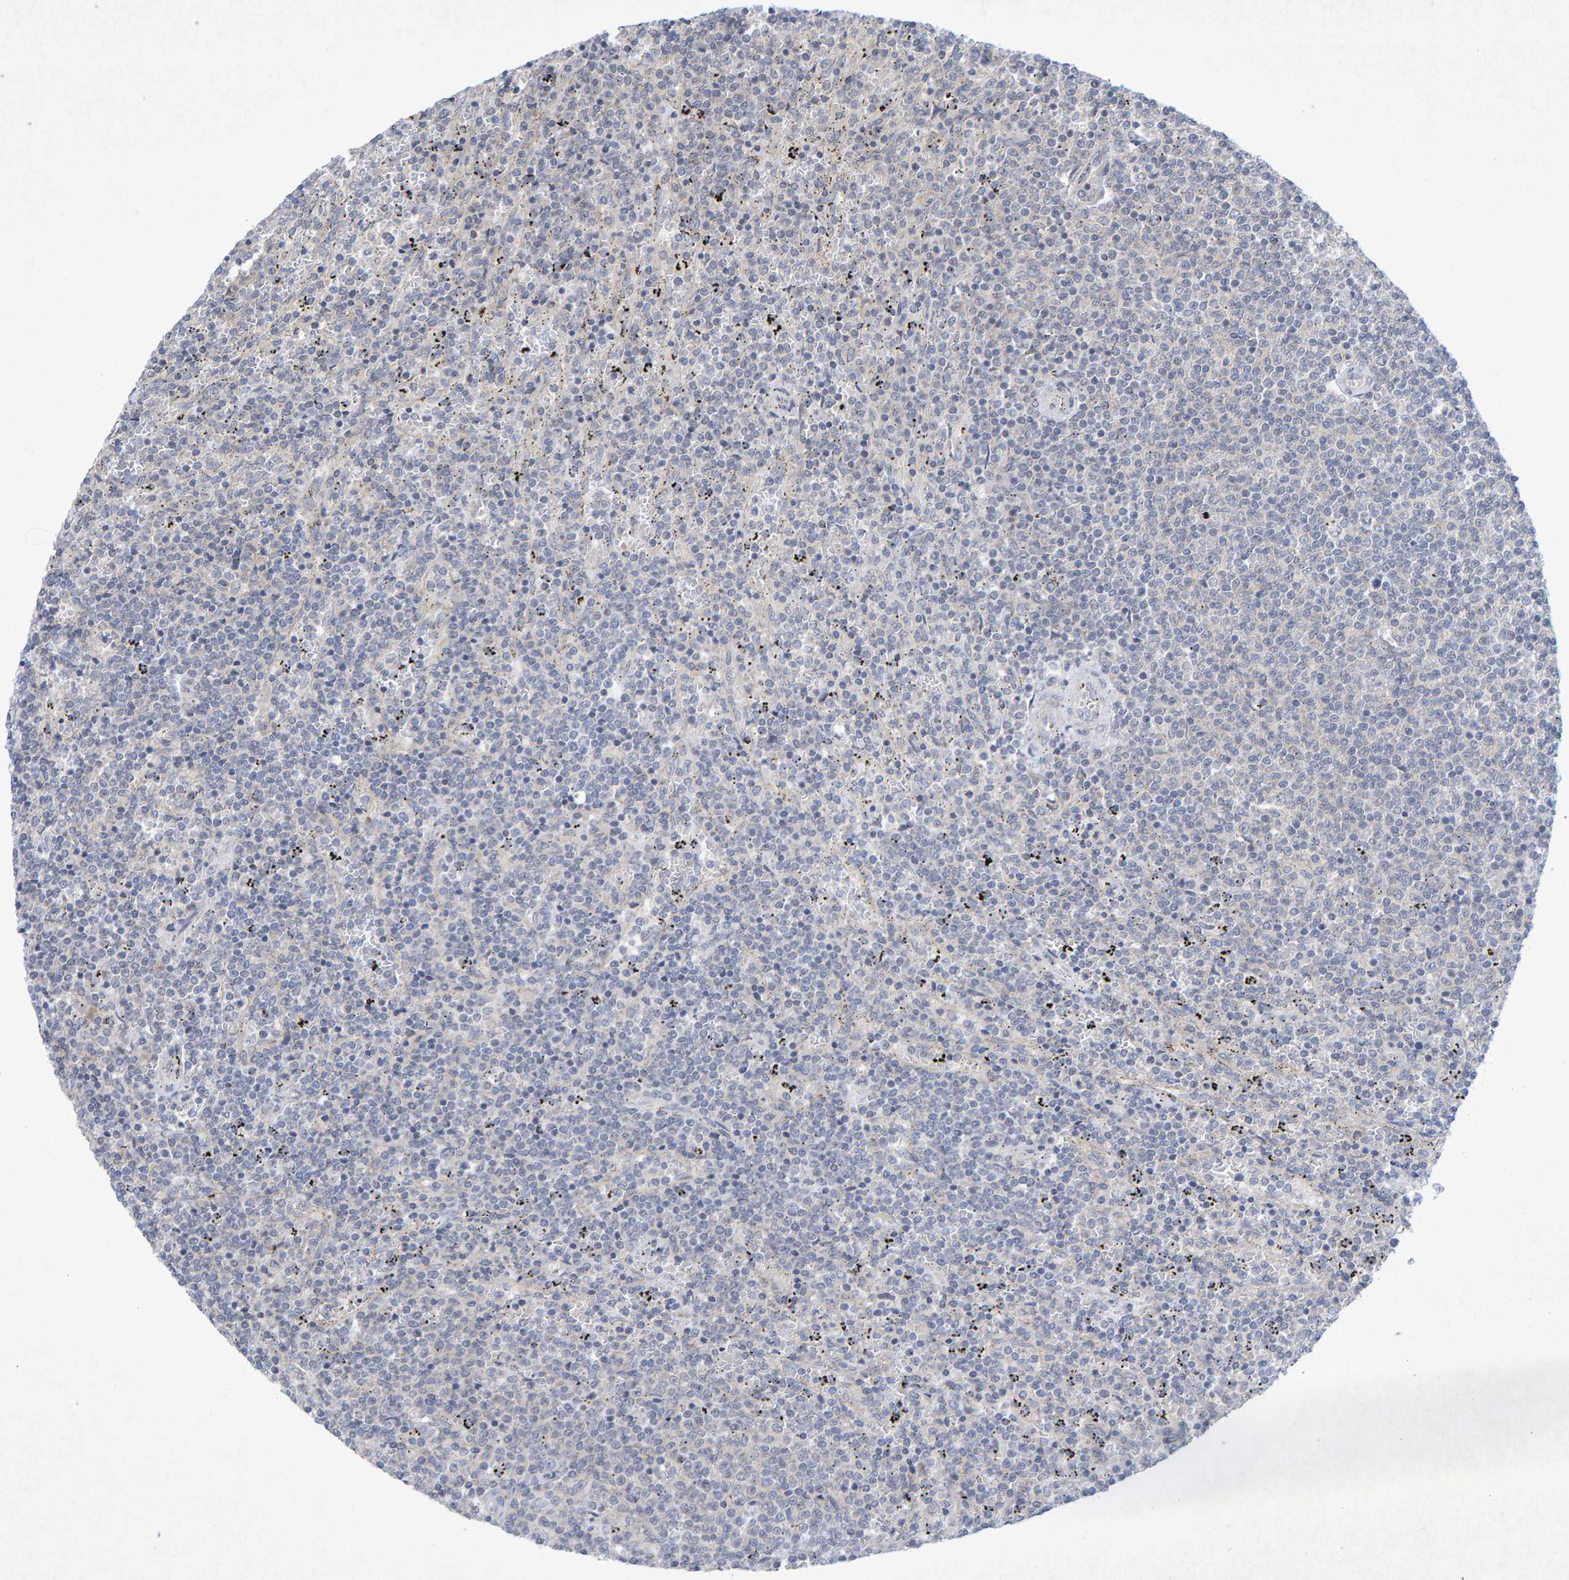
{"staining": {"intensity": "negative", "quantity": "none", "location": "none"}, "tissue": "lymphoma", "cell_type": "Tumor cells", "image_type": "cancer", "snomed": [{"axis": "morphology", "description": "Malignant lymphoma, non-Hodgkin's type, Low grade"}, {"axis": "topography", "description": "Spleen"}], "caption": "DAB immunohistochemical staining of human lymphoma demonstrates no significant expression in tumor cells. (DAB (3,3'-diaminobenzidine) IHC, high magnification).", "gene": "CDH2", "patient": {"sex": "female", "age": 50}}